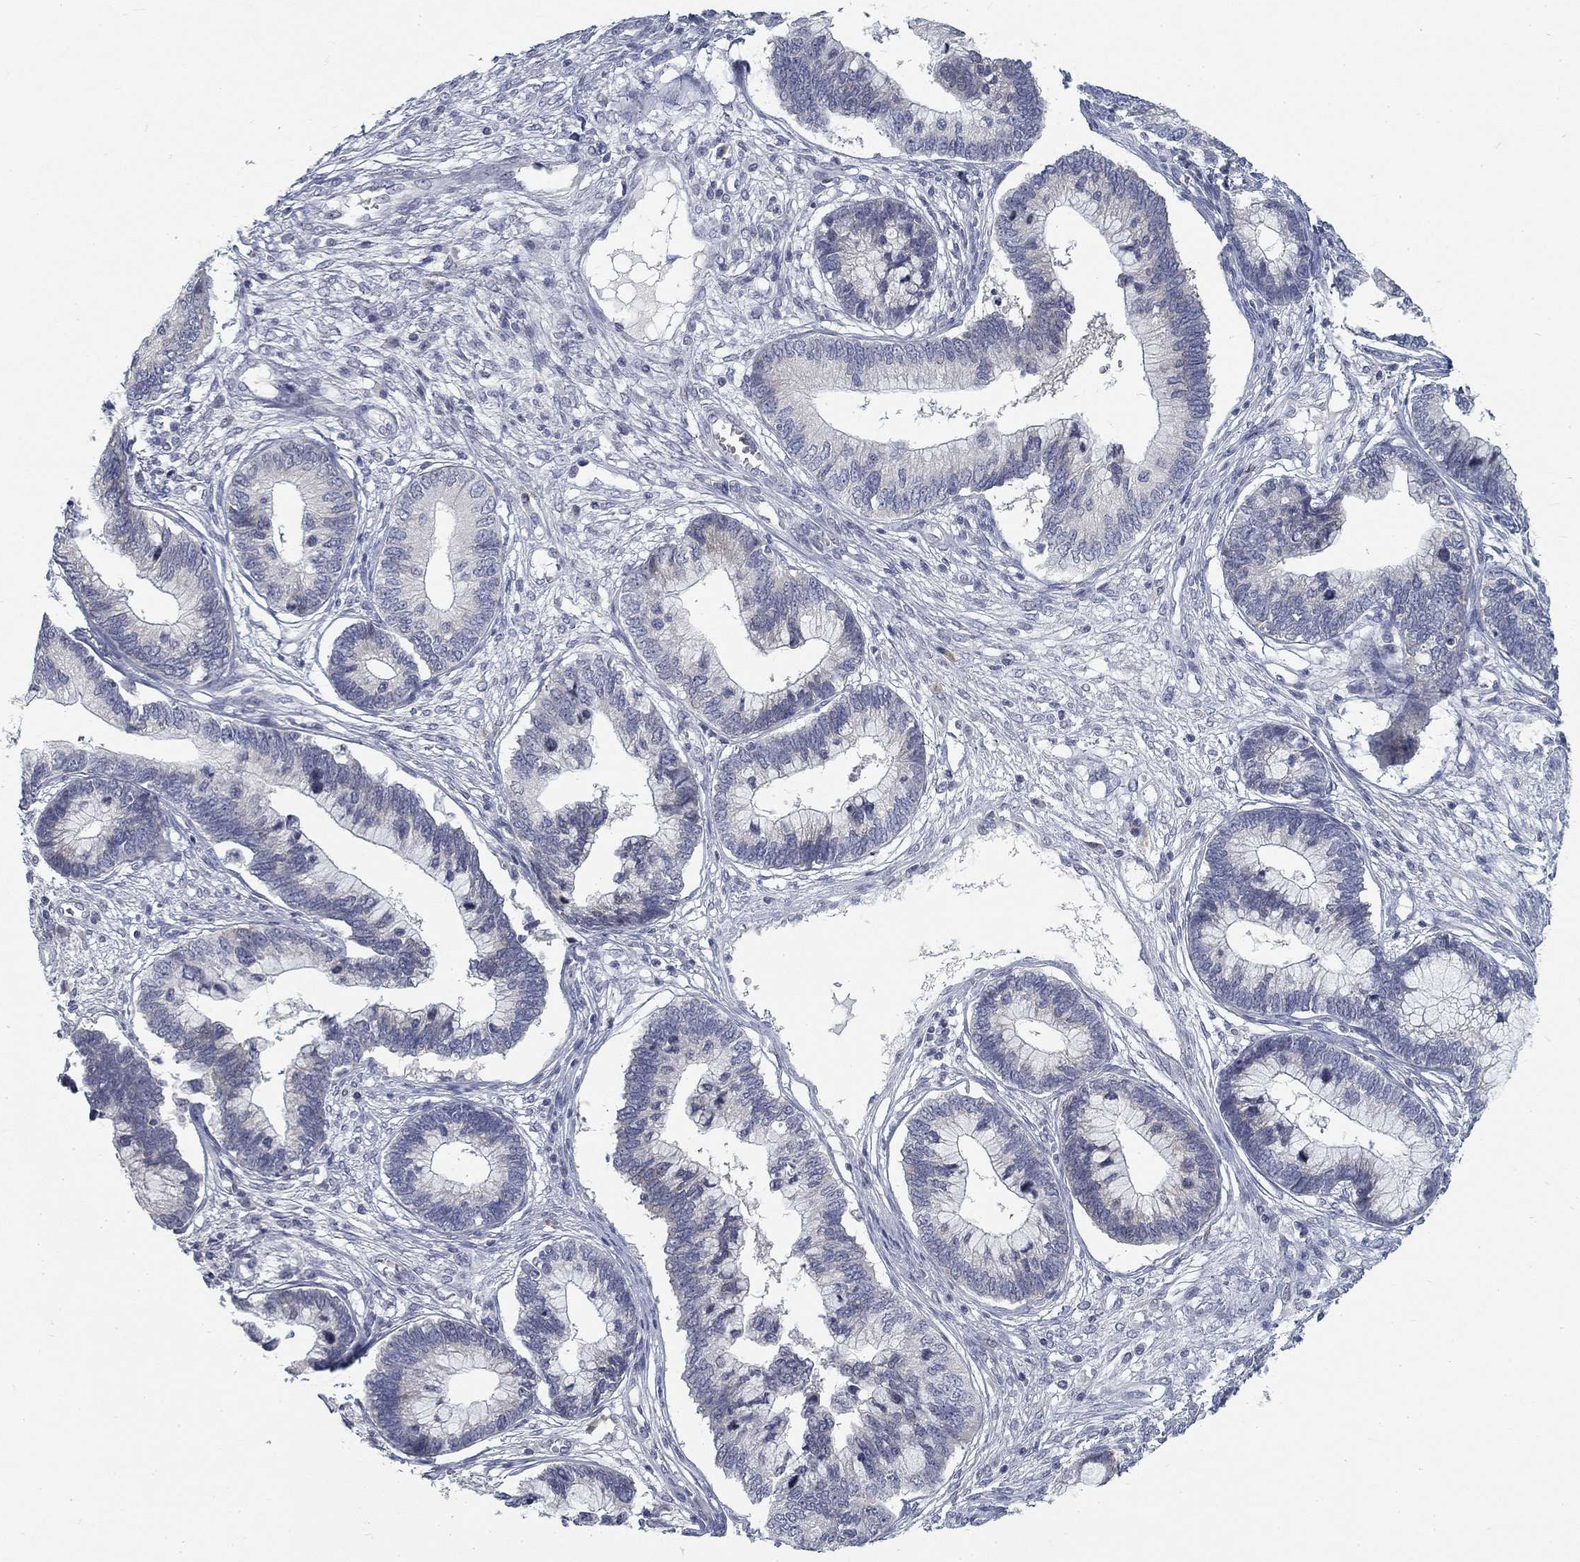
{"staining": {"intensity": "negative", "quantity": "none", "location": "none"}, "tissue": "cervical cancer", "cell_type": "Tumor cells", "image_type": "cancer", "snomed": [{"axis": "morphology", "description": "Adenocarcinoma, NOS"}, {"axis": "topography", "description": "Cervix"}], "caption": "Immunohistochemistry (IHC) micrograph of cervical adenocarcinoma stained for a protein (brown), which exhibits no expression in tumor cells.", "gene": "ATP1A3", "patient": {"sex": "female", "age": 44}}